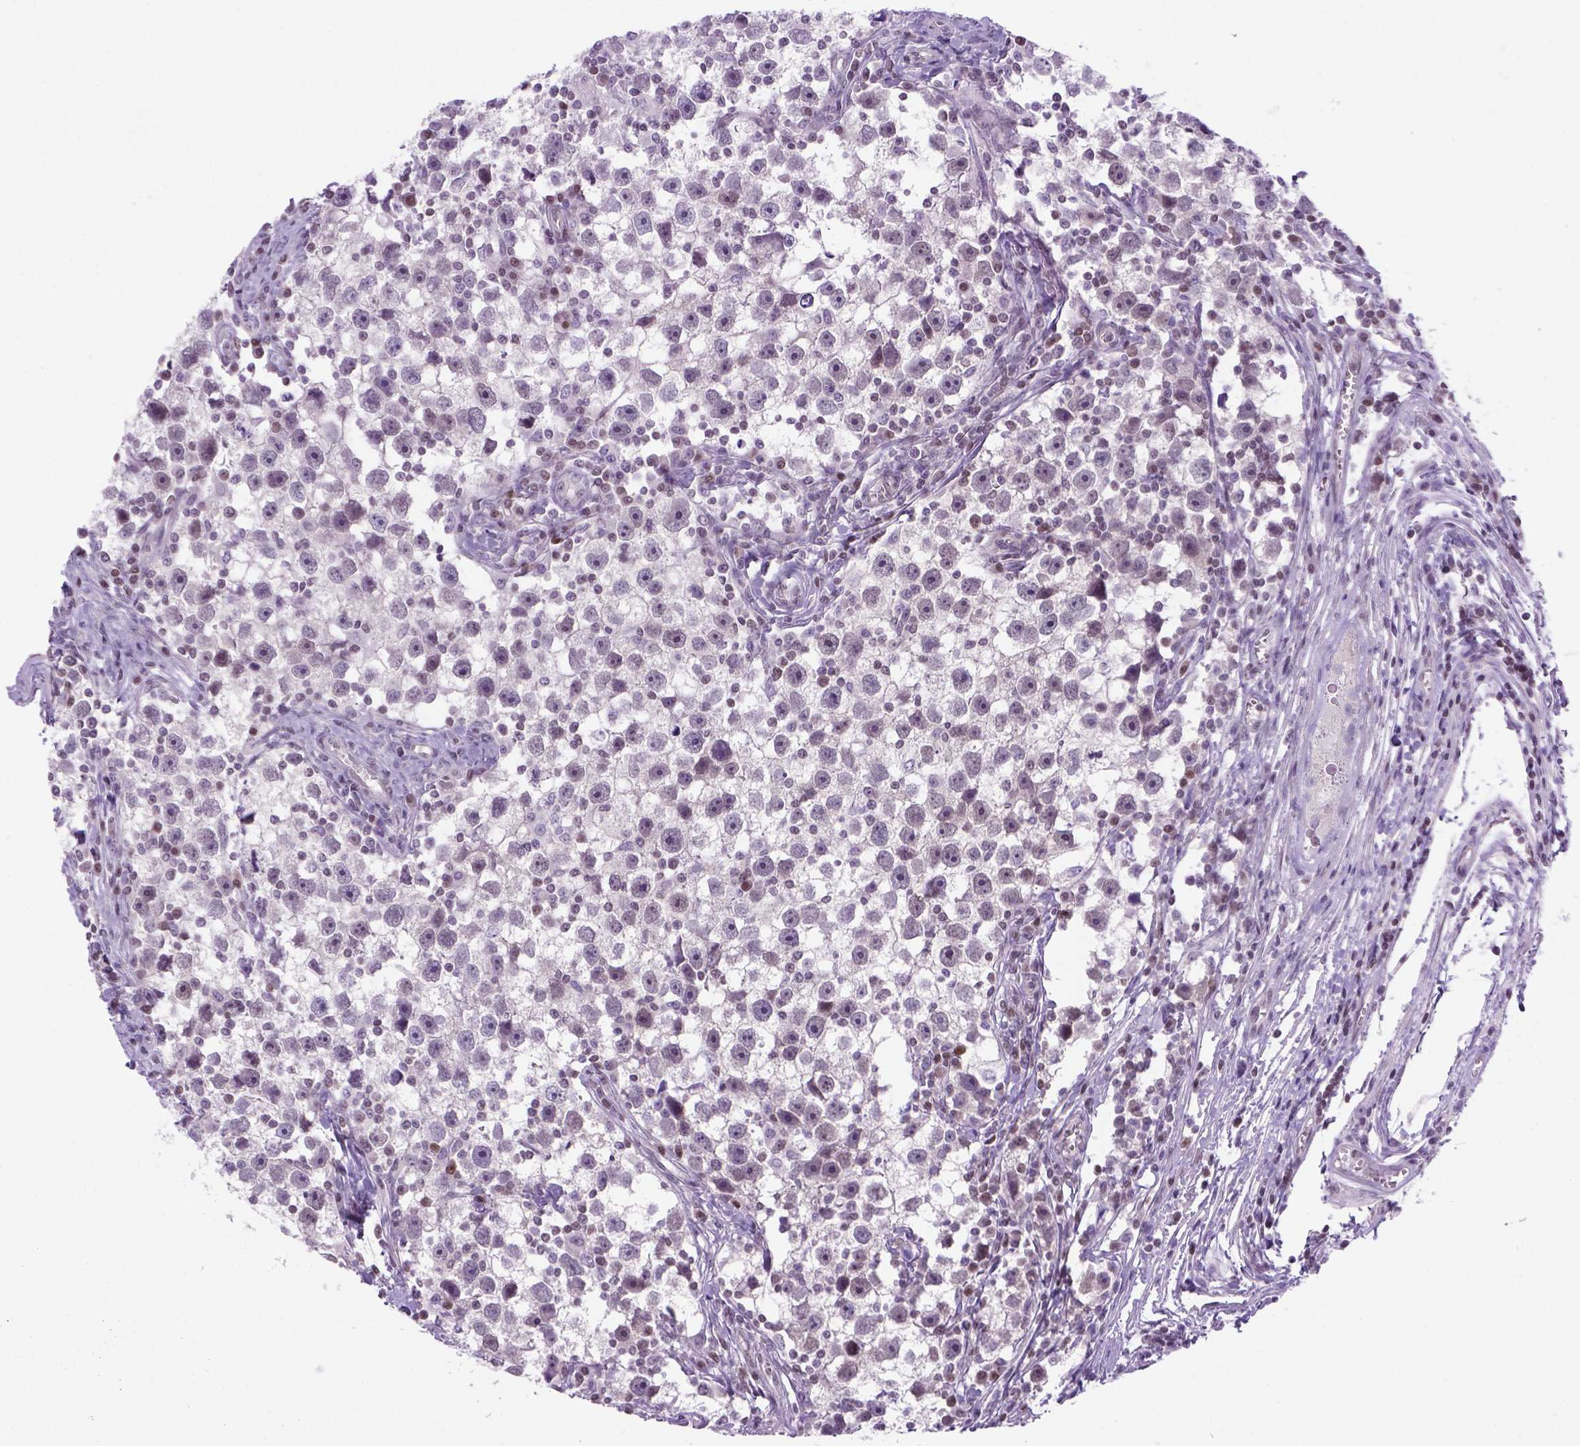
{"staining": {"intensity": "negative", "quantity": "none", "location": "none"}, "tissue": "testis cancer", "cell_type": "Tumor cells", "image_type": "cancer", "snomed": [{"axis": "morphology", "description": "Seminoma, NOS"}, {"axis": "topography", "description": "Testis"}], "caption": "Immunohistochemistry (IHC) image of human testis cancer (seminoma) stained for a protein (brown), which shows no staining in tumor cells.", "gene": "MGMT", "patient": {"sex": "male", "age": 30}}